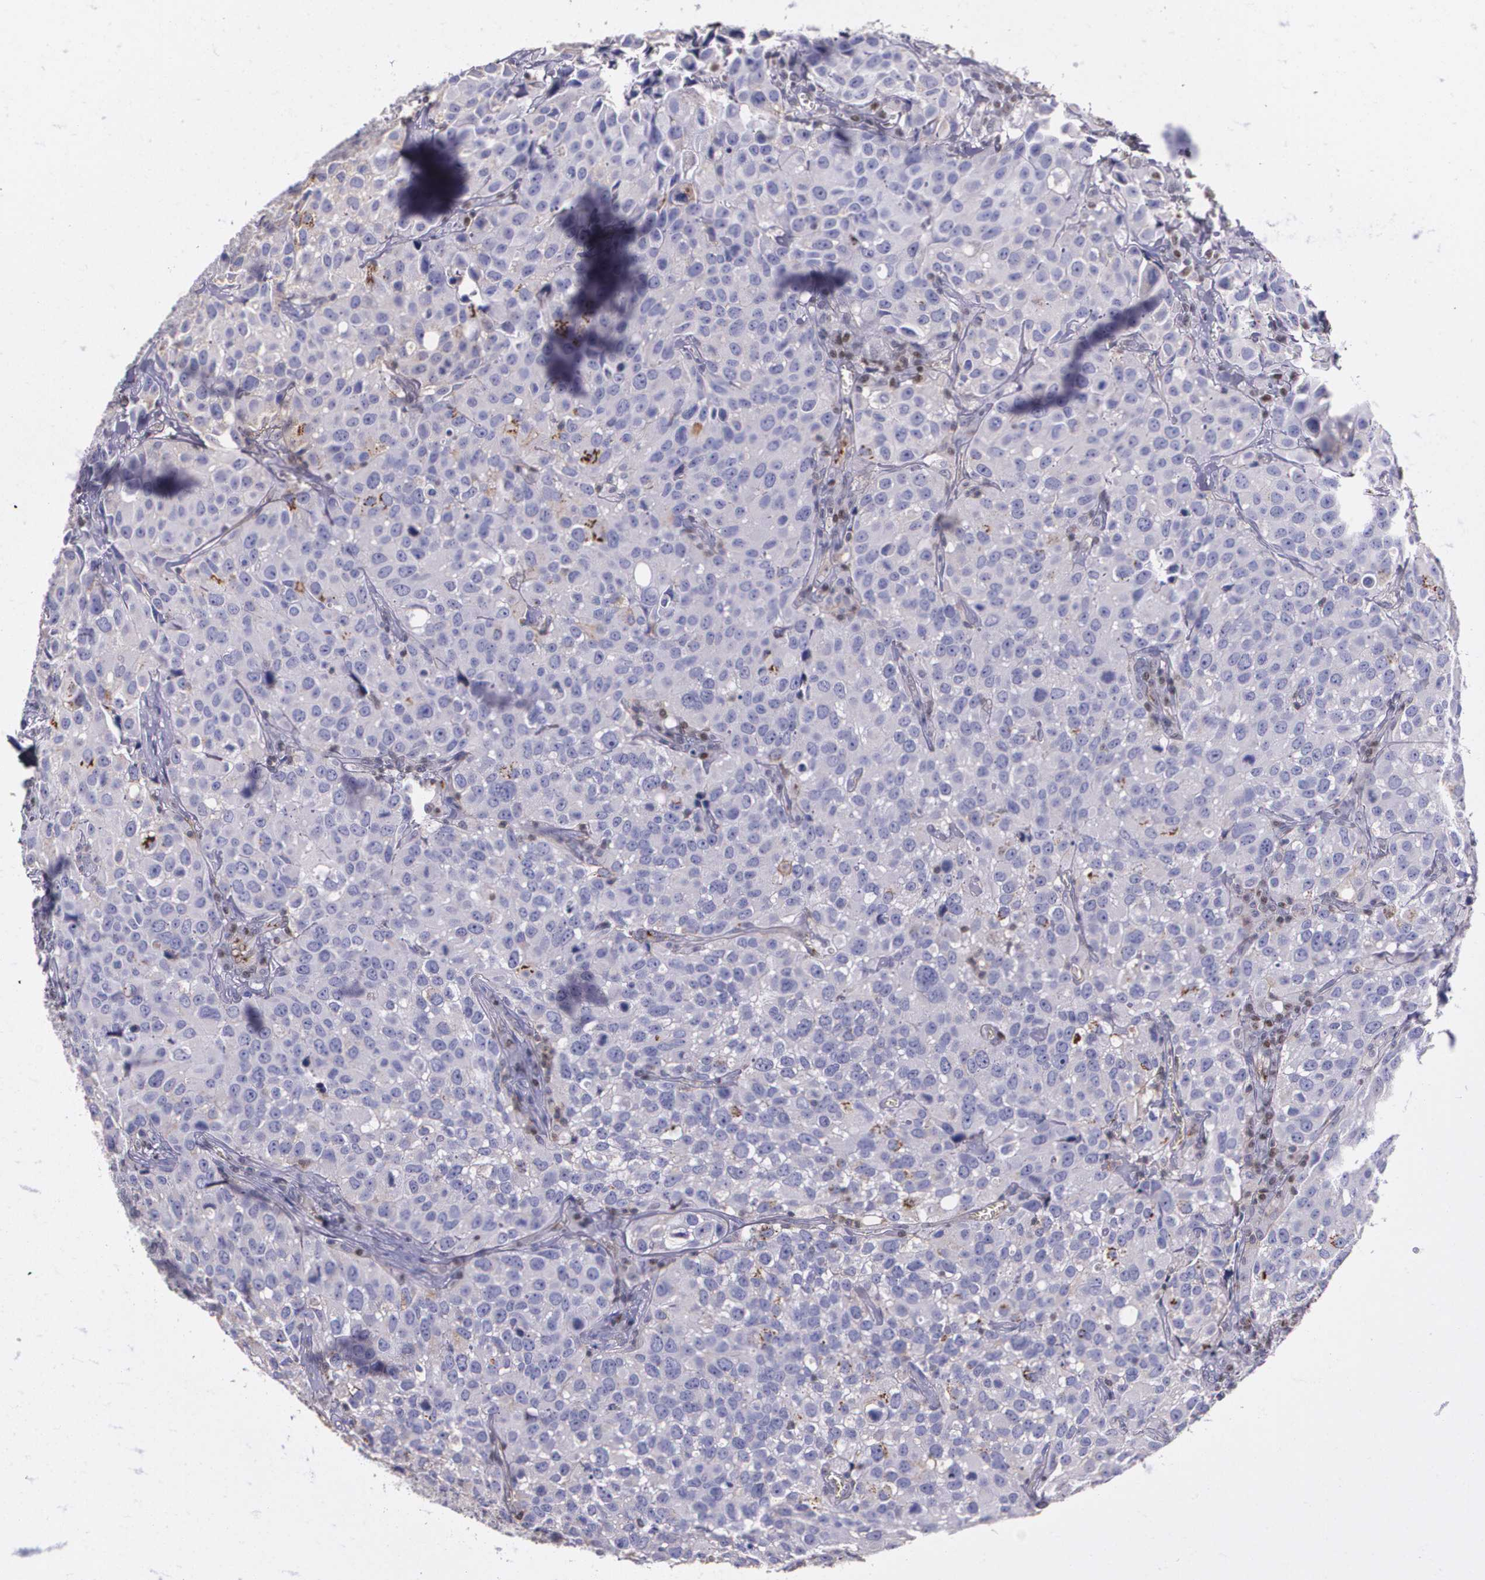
{"staining": {"intensity": "weak", "quantity": "<25%", "location": "cytoplasmic/membranous"}, "tissue": "urothelial cancer", "cell_type": "Tumor cells", "image_type": "cancer", "snomed": [{"axis": "morphology", "description": "Urothelial carcinoma, High grade"}, {"axis": "topography", "description": "Urinary bladder"}], "caption": "This is an IHC photomicrograph of urothelial cancer. There is no staining in tumor cells.", "gene": "MGMT", "patient": {"sex": "female", "age": 75}}